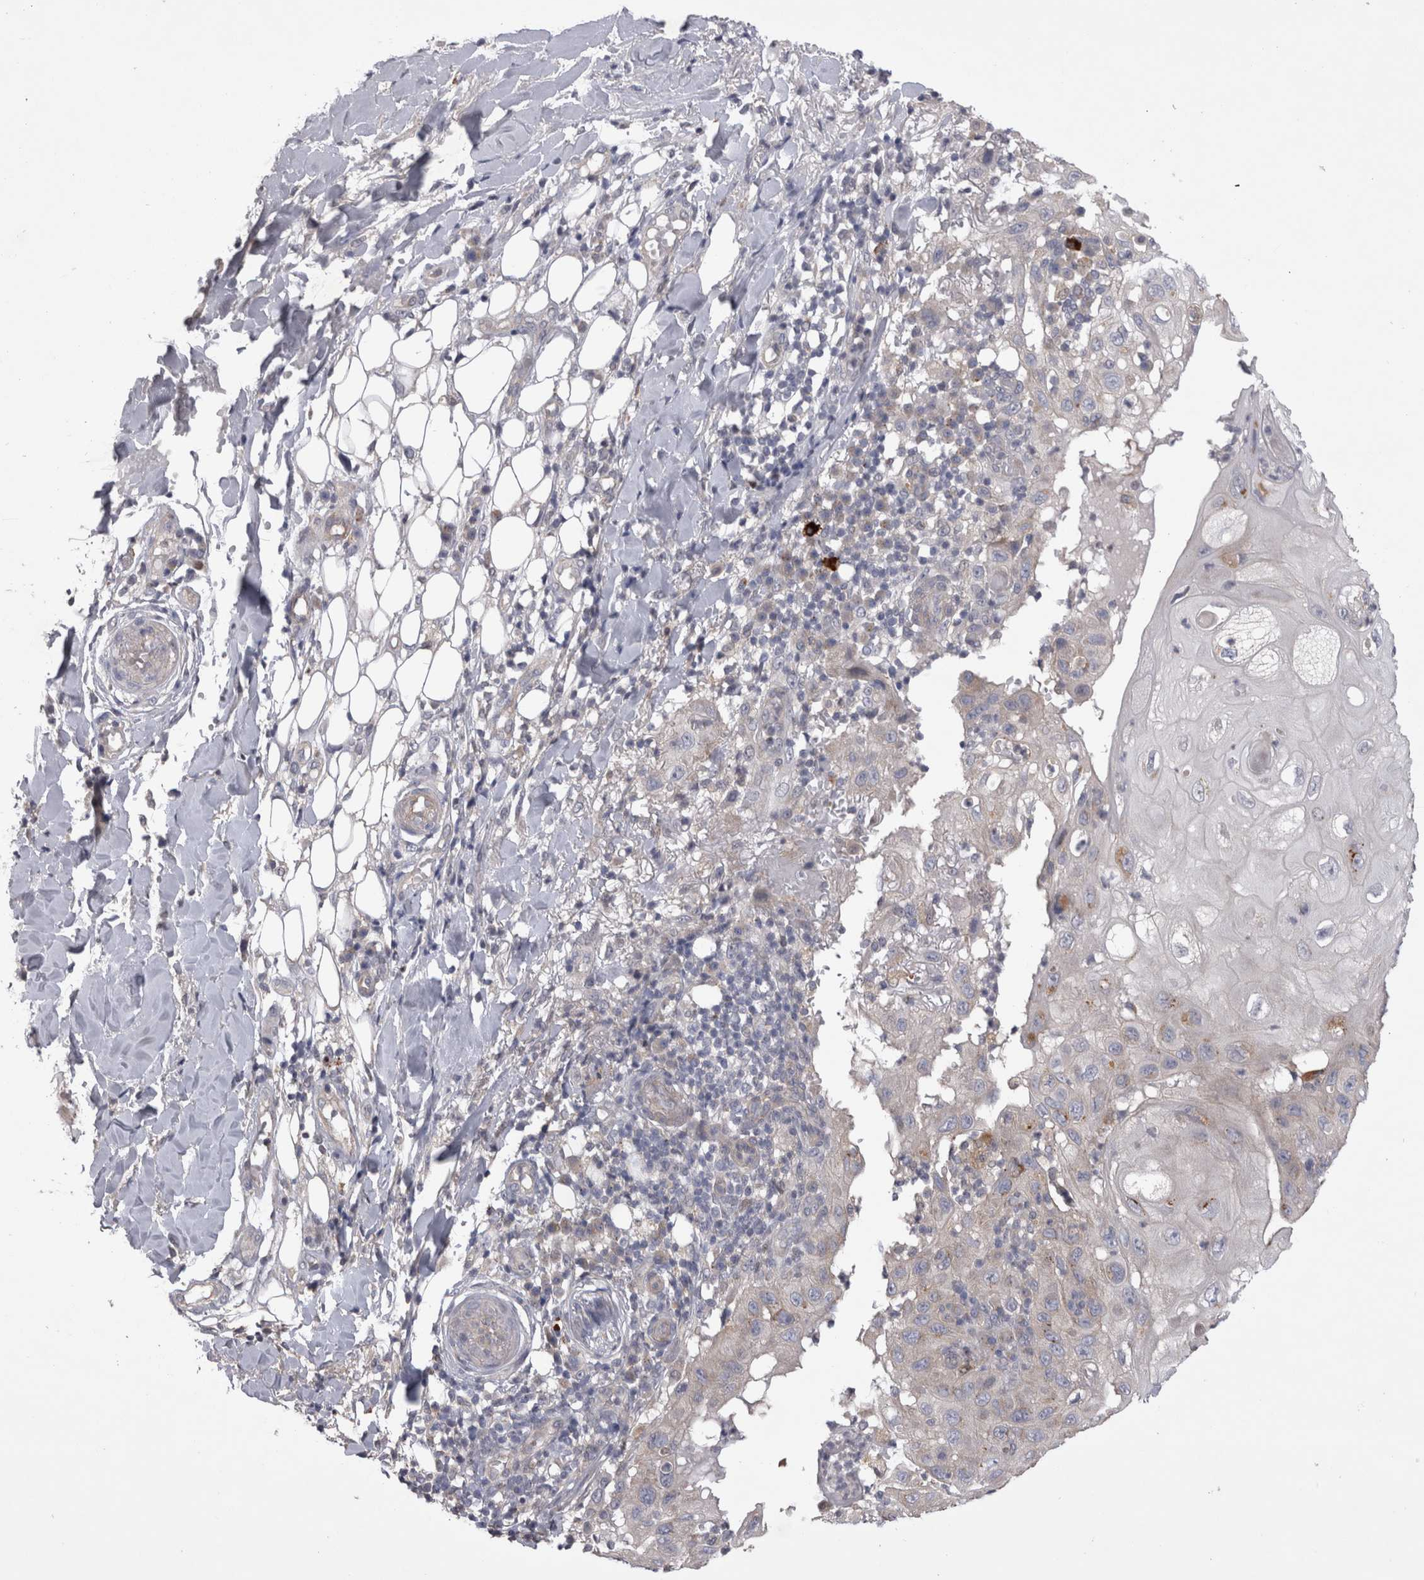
{"staining": {"intensity": "negative", "quantity": "none", "location": "none"}, "tissue": "skin cancer", "cell_type": "Tumor cells", "image_type": "cancer", "snomed": [{"axis": "morphology", "description": "Normal tissue, NOS"}, {"axis": "morphology", "description": "Squamous cell carcinoma, NOS"}, {"axis": "topography", "description": "Skin"}], "caption": "This is an immunohistochemistry (IHC) photomicrograph of human skin squamous cell carcinoma. There is no staining in tumor cells.", "gene": "CTBS", "patient": {"sex": "female", "age": 96}}